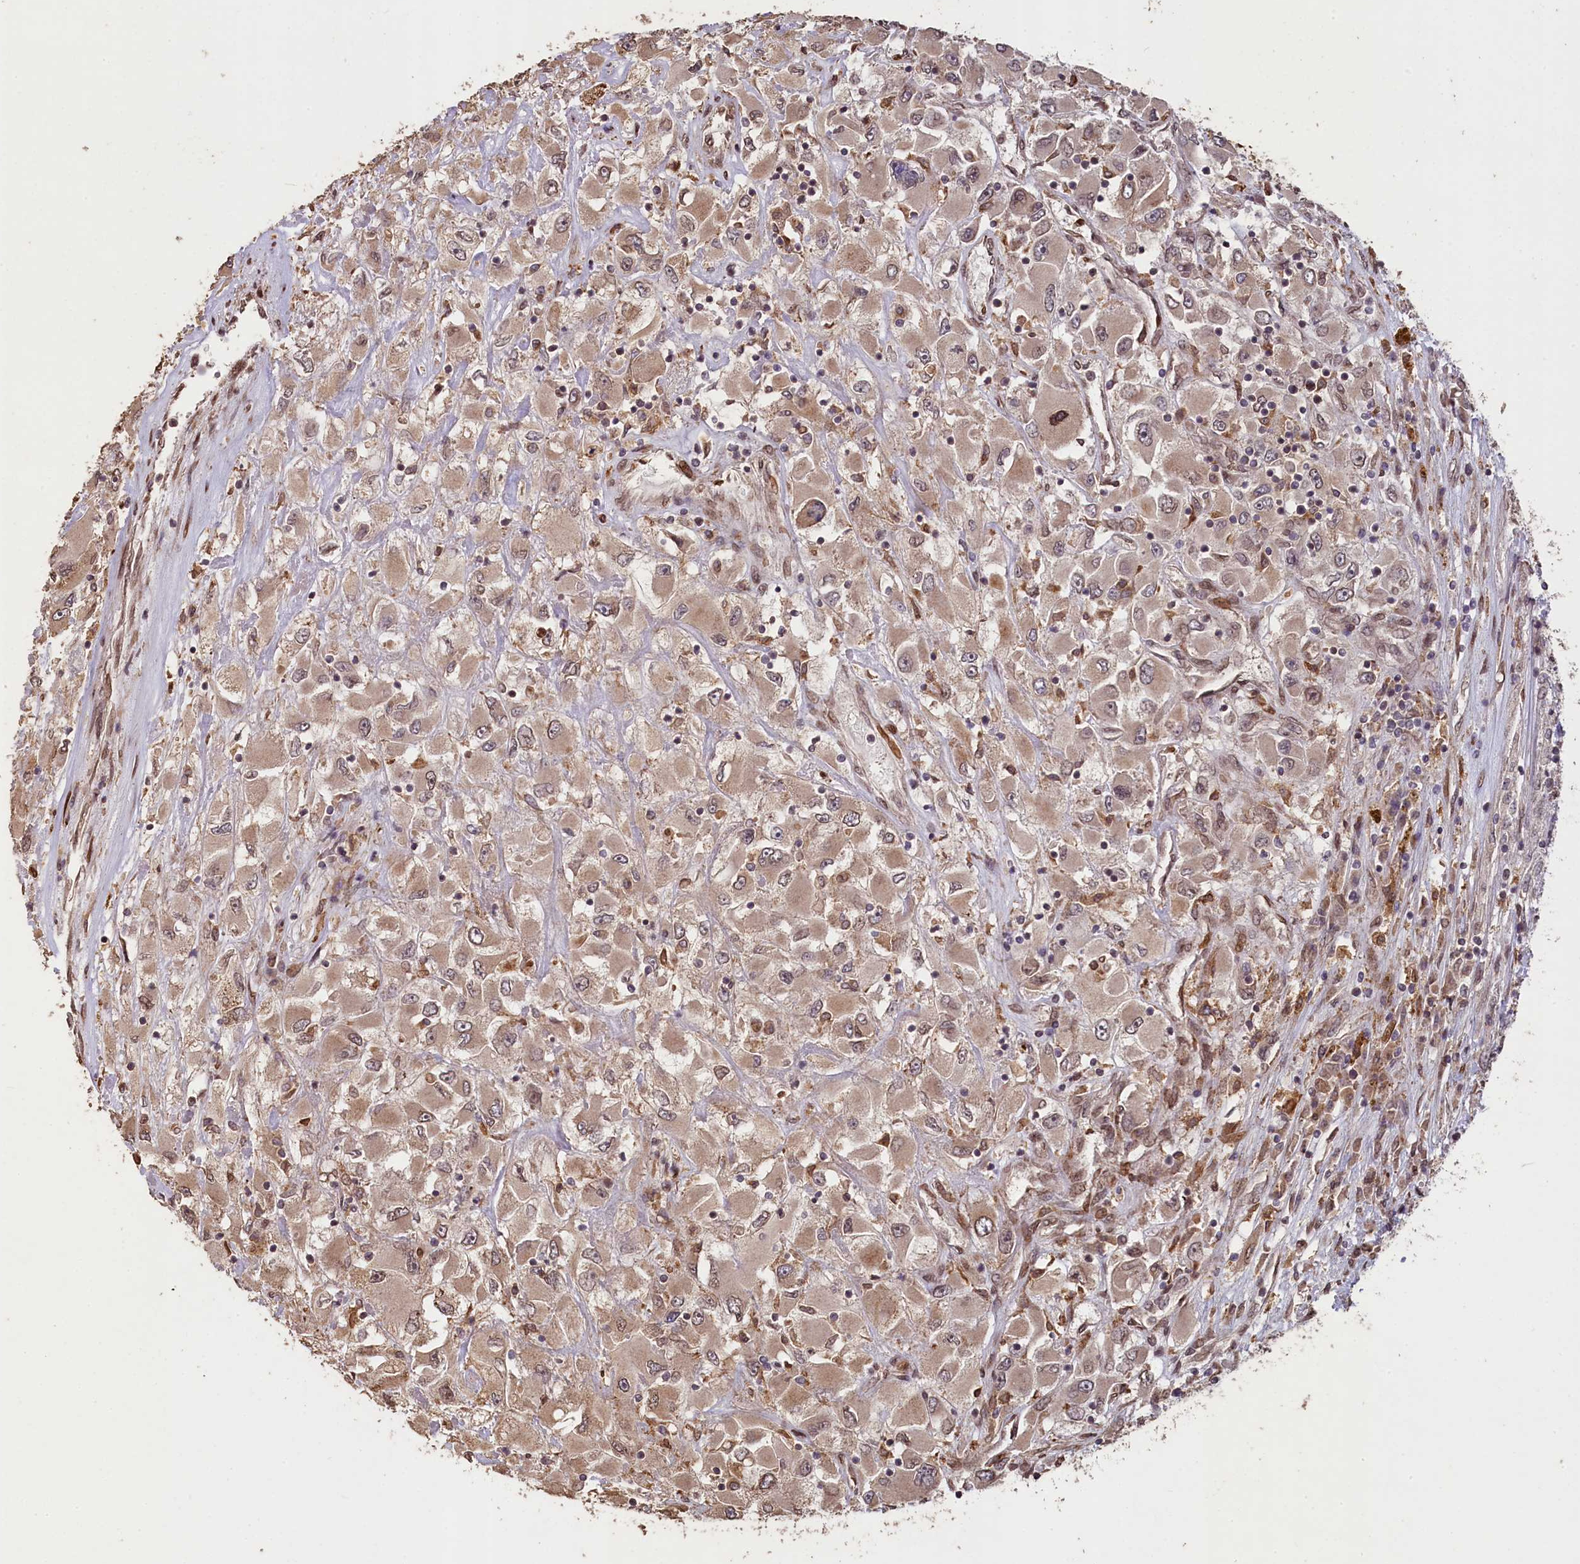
{"staining": {"intensity": "weak", "quantity": ">75%", "location": "cytoplasmic/membranous,nuclear"}, "tissue": "renal cancer", "cell_type": "Tumor cells", "image_type": "cancer", "snomed": [{"axis": "morphology", "description": "Adenocarcinoma, NOS"}, {"axis": "topography", "description": "Kidney"}], "caption": "High-magnification brightfield microscopy of renal cancer (adenocarcinoma) stained with DAB (3,3'-diaminobenzidine) (brown) and counterstained with hematoxylin (blue). tumor cells exhibit weak cytoplasmic/membranous and nuclear expression is identified in about>75% of cells.", "gene": "SLC38A7", "patient": {"sex": "female", "age": 52}}